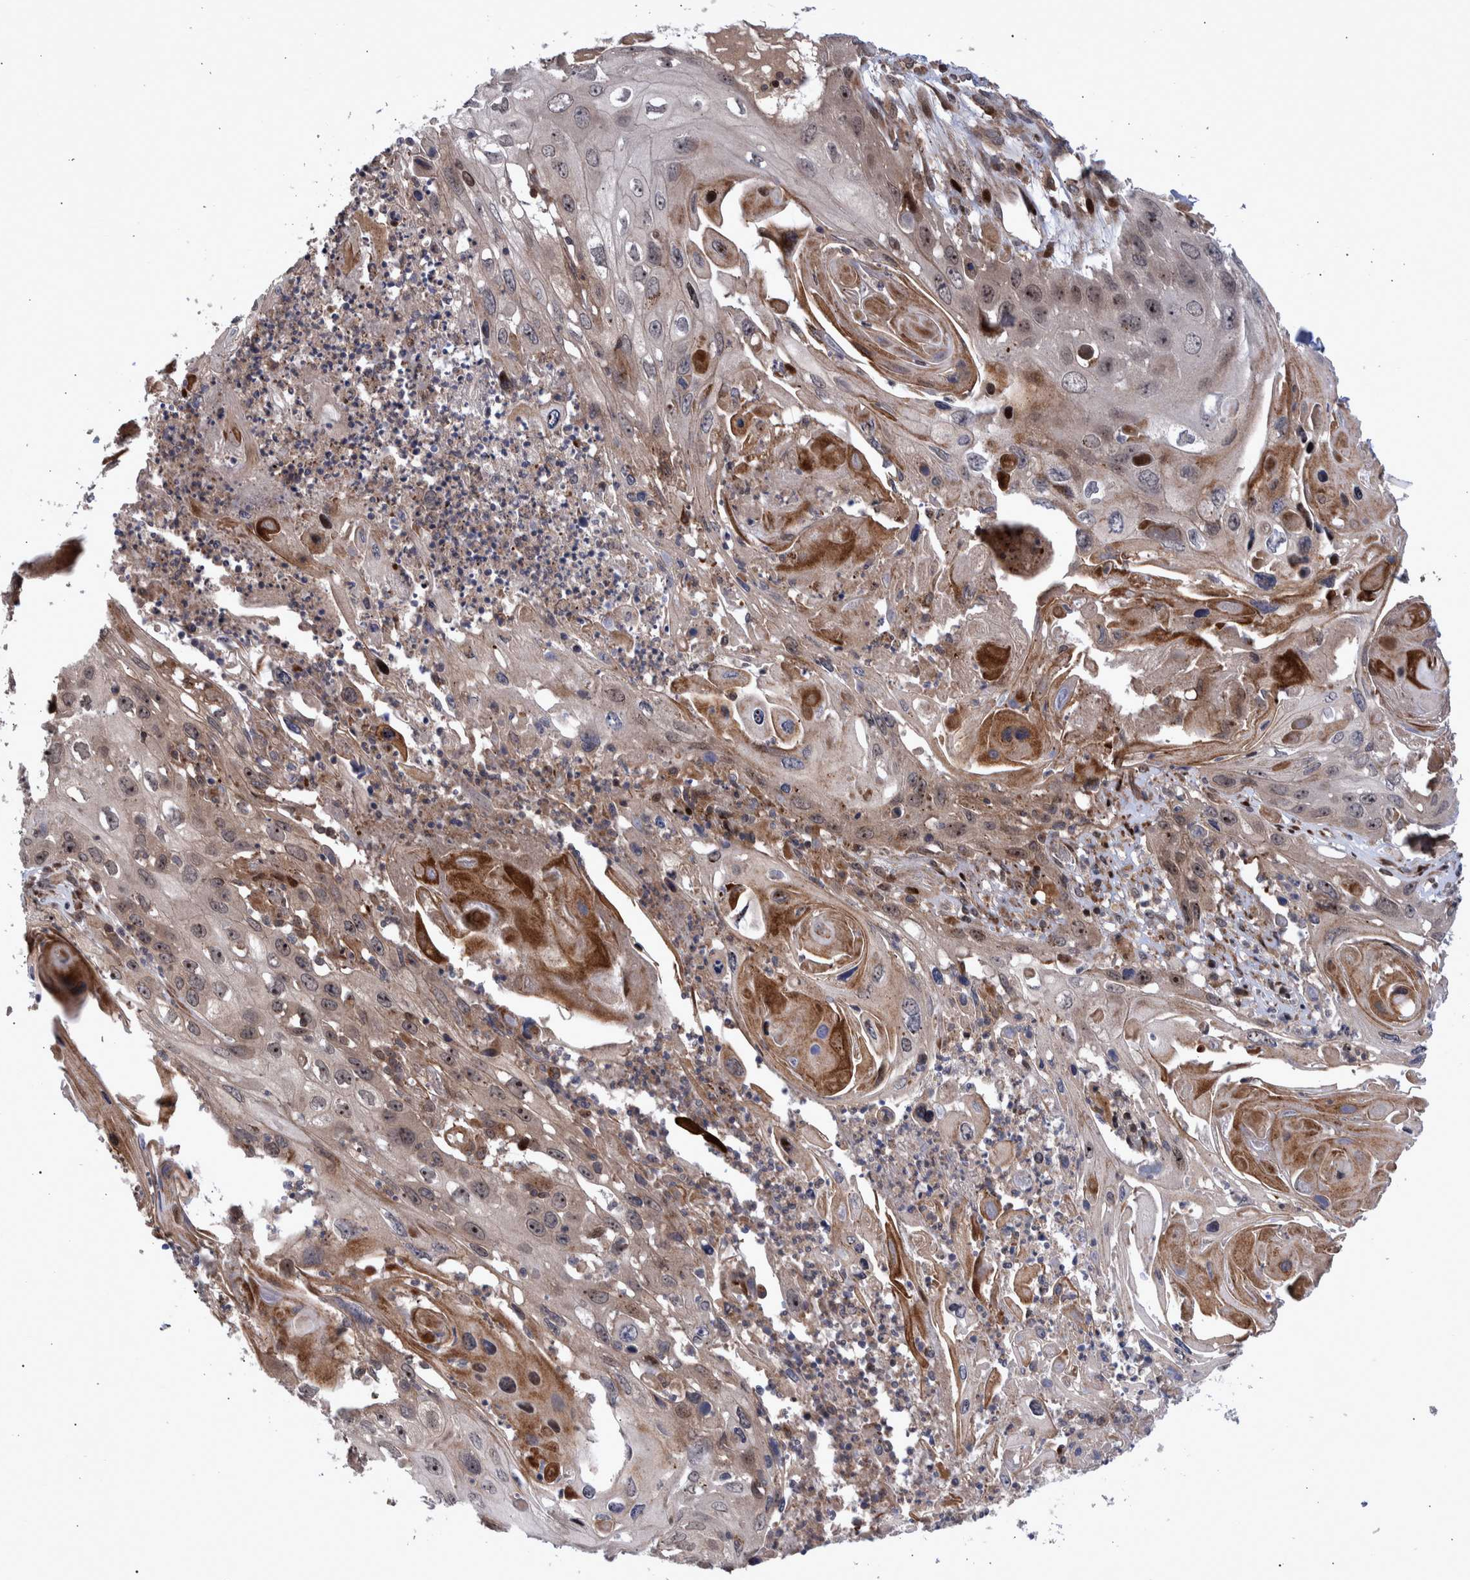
{"staining": {"intensity": "weak", "quantity": "25%-75%", "location": "cytoplasmic/membranous"}, "tissue": "skin cancer", "cell_type": "Tumor cells", "image_type": "cancer", "snomed": [{"axis": "morphology", "description": "Squamous cell carcinoma, NOS"}, {"axis": "topography", "description": "Skin"}], "caption": "Human squamous cell carcinoma (skin) stained with a brown dye shows weak cytoplasmic/membranous positive positivity in about 25%-75% of tumor cells.", "gene": "SHISA6", "patient": {"sex": "male", "age": 55}}